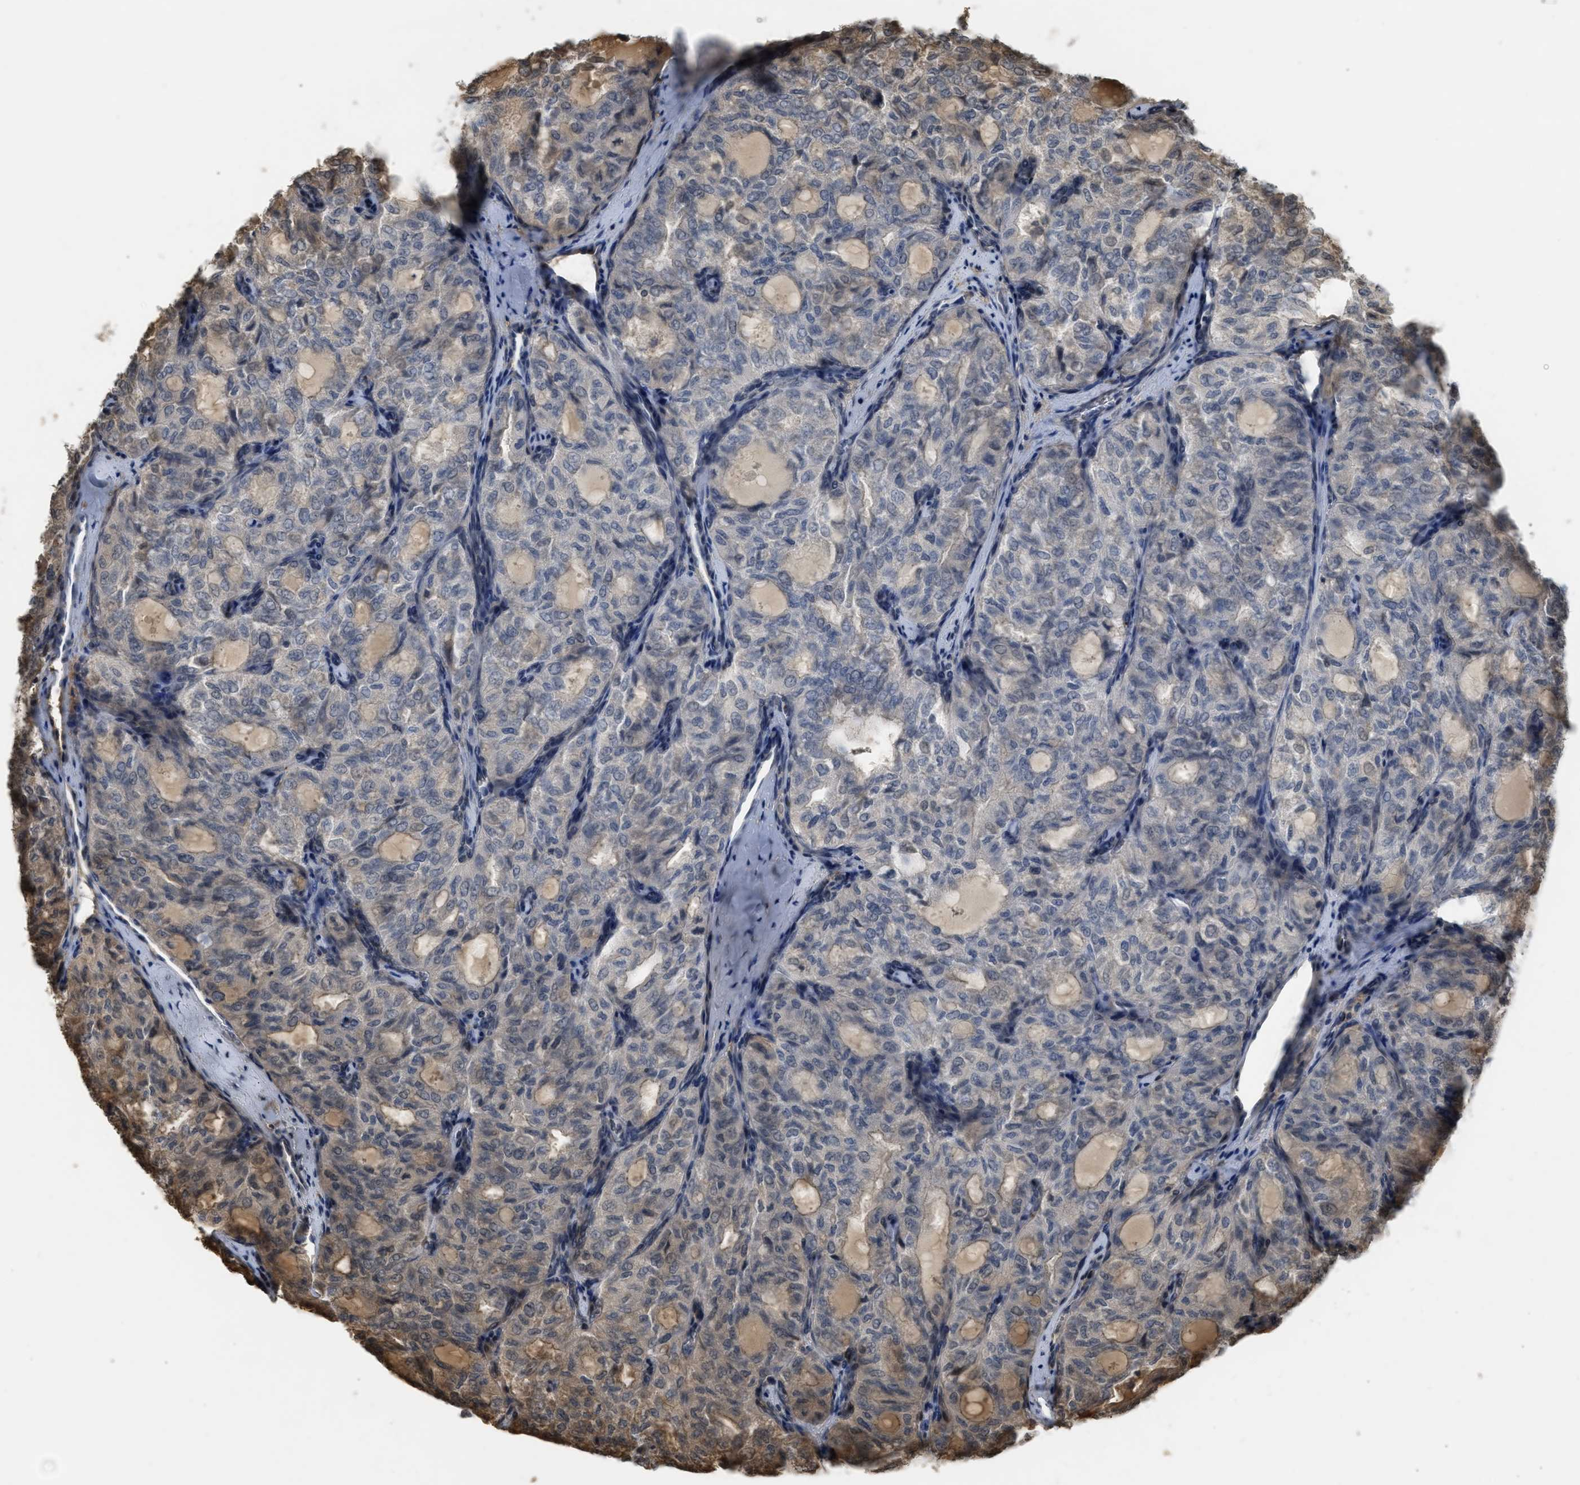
{"staining": {"intensity": "negative", "quantity": "none", "location": "none"}, "tissue": "thyroid cancer", "cell_type": "Tumor cells", "image_type": "cancer", "snomed": [{"axis": "morphology", "description": "Follicular adenoma carcinoma, NOS"}, {"axis": "topography", "description": "Thyroid gland"}], "caption": "This is a micrograph of immunohistochemistry (IHC) staining of thyroid follicular adenoma carcinoma, which shows no positivity in tumor cells.", "gene": "ARHGDIA", "patient": {"sex": "male", "age": 75}}